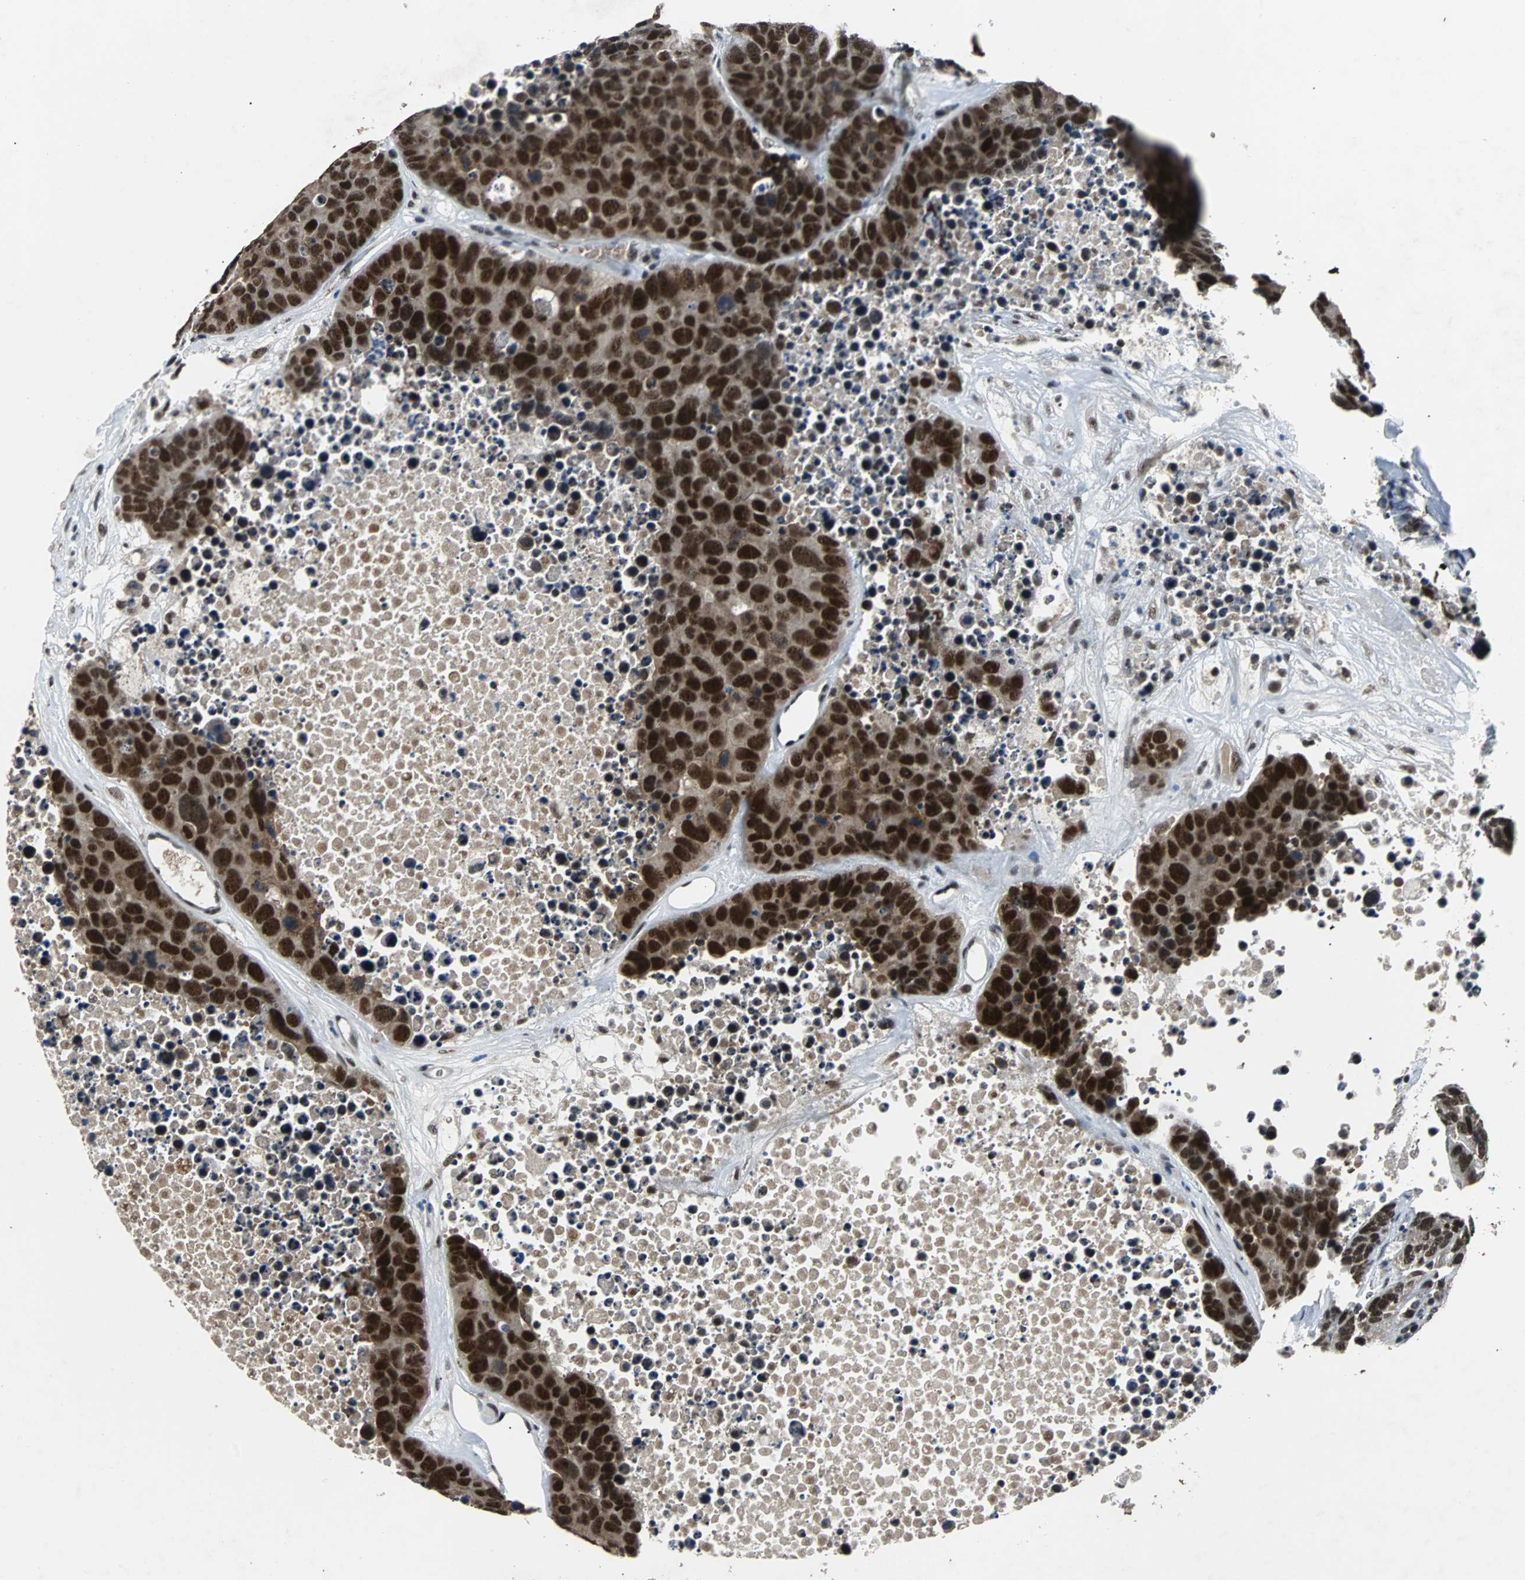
{"staining": {"intensity": "strong", "quantity": ">75%", "location": "nuclear"}, "tissue": "carcinoid", "cell_type": "Tumor cells", "image_type": "cancer", "snomed": [{"axis": "morphology", "description": "Carcinoid, malignant, NOS"}, {"axis": "topography", "description": "Lung"}], "caption": "Human carcinoid stained for a protein (brown) demonstrates strong nuclear positive positivity in approximately >75% of tumor cells.", "gene": "USP28", "patient": {"sex": "male", "age": 60}}